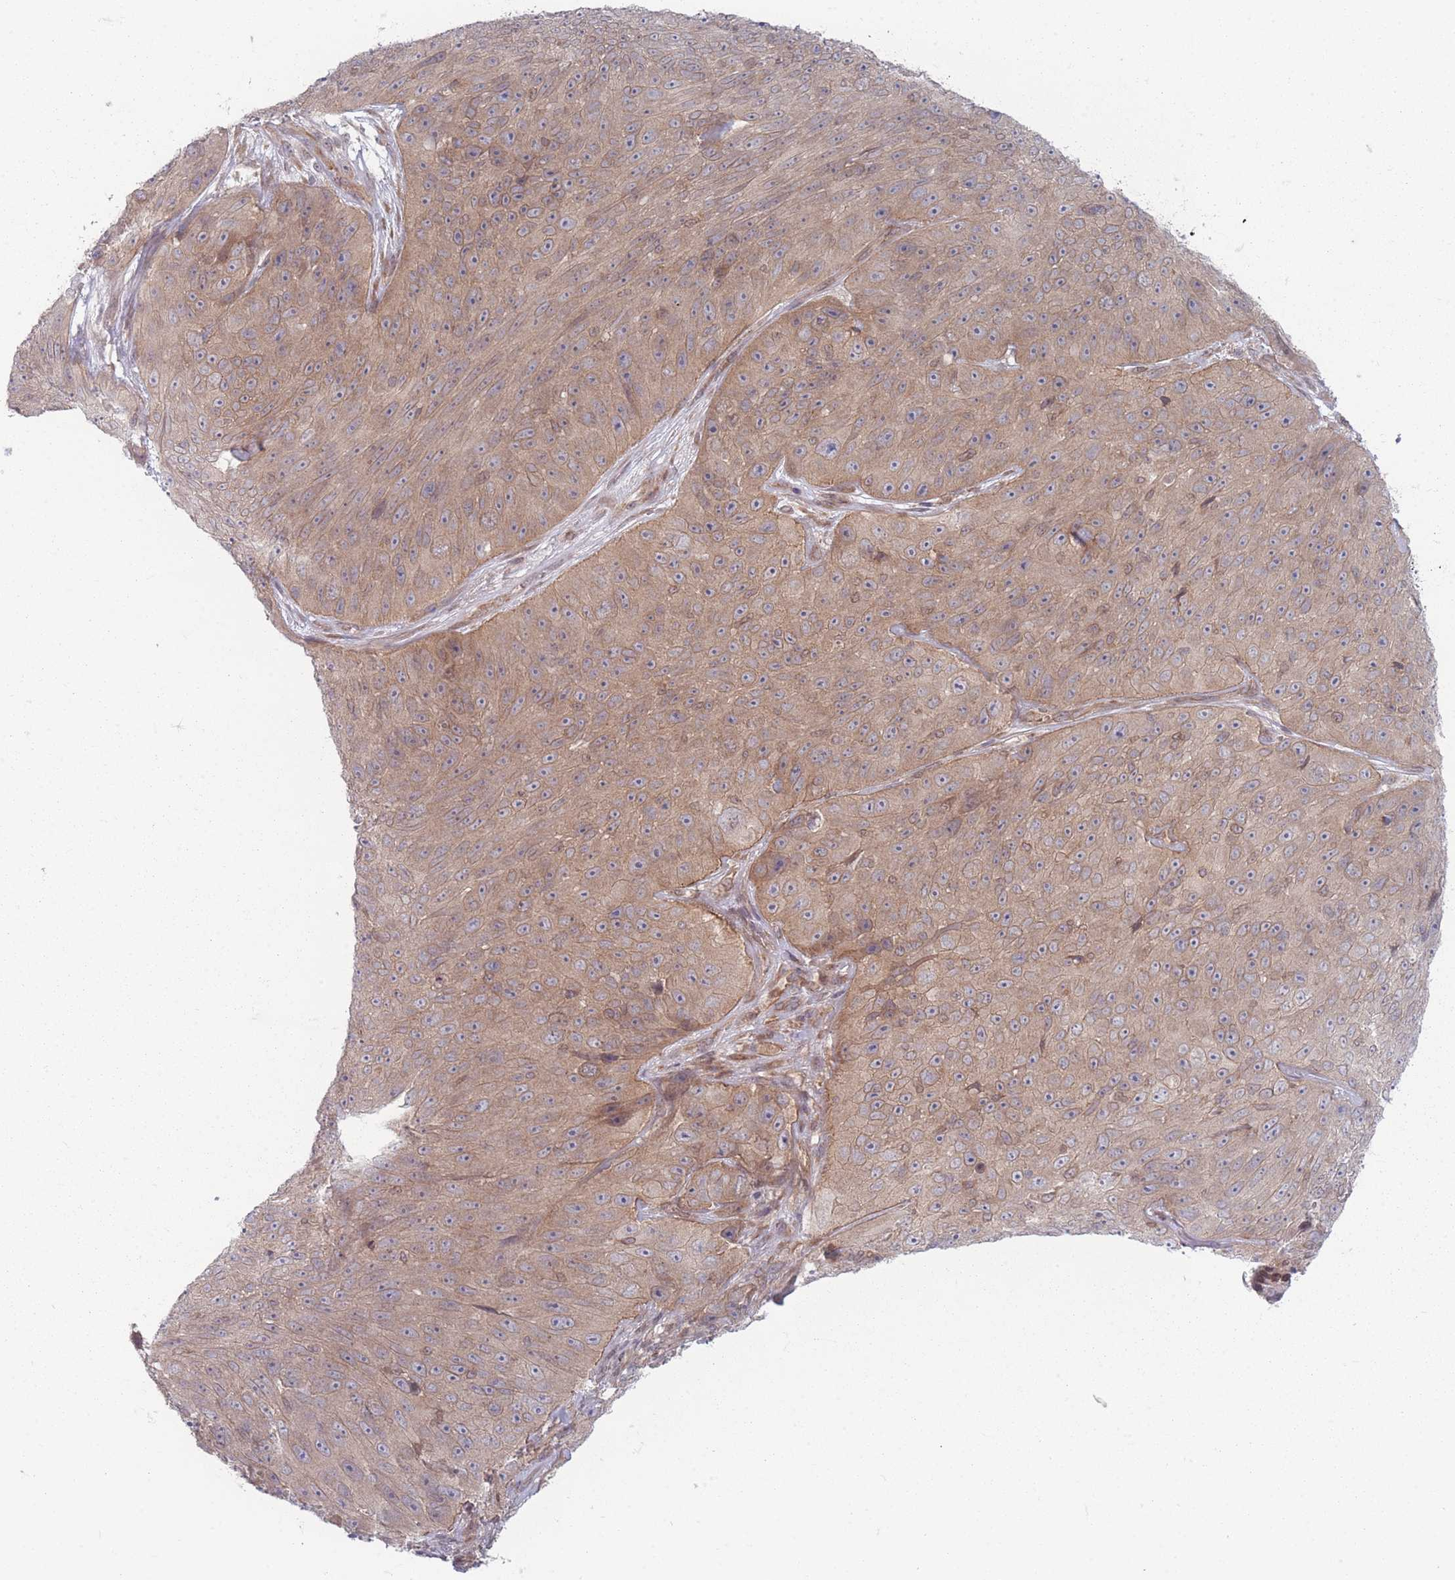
{"staining": {"intensity": "moderate", "quantity": ">75%", "location": "cytoplasmic/membranous"}, "tissue": "skin cancer", "cell_type": "Tumor cells", "image_type": "cancer", "snomed": [{"axis": "morphology", "description": "Squamous cell carcinoma, NOS"}, {"axis": "topography", "description": "Skin"}], "caption": "Human skin cancer (squamous cell carcinoma) stained with a brown dye exhibits moderate cytoplasmic/membranous positive expression in about >75% of tumor cells.", "gene": "VRK2", "patient": {"sex": "female", "age": 87}}